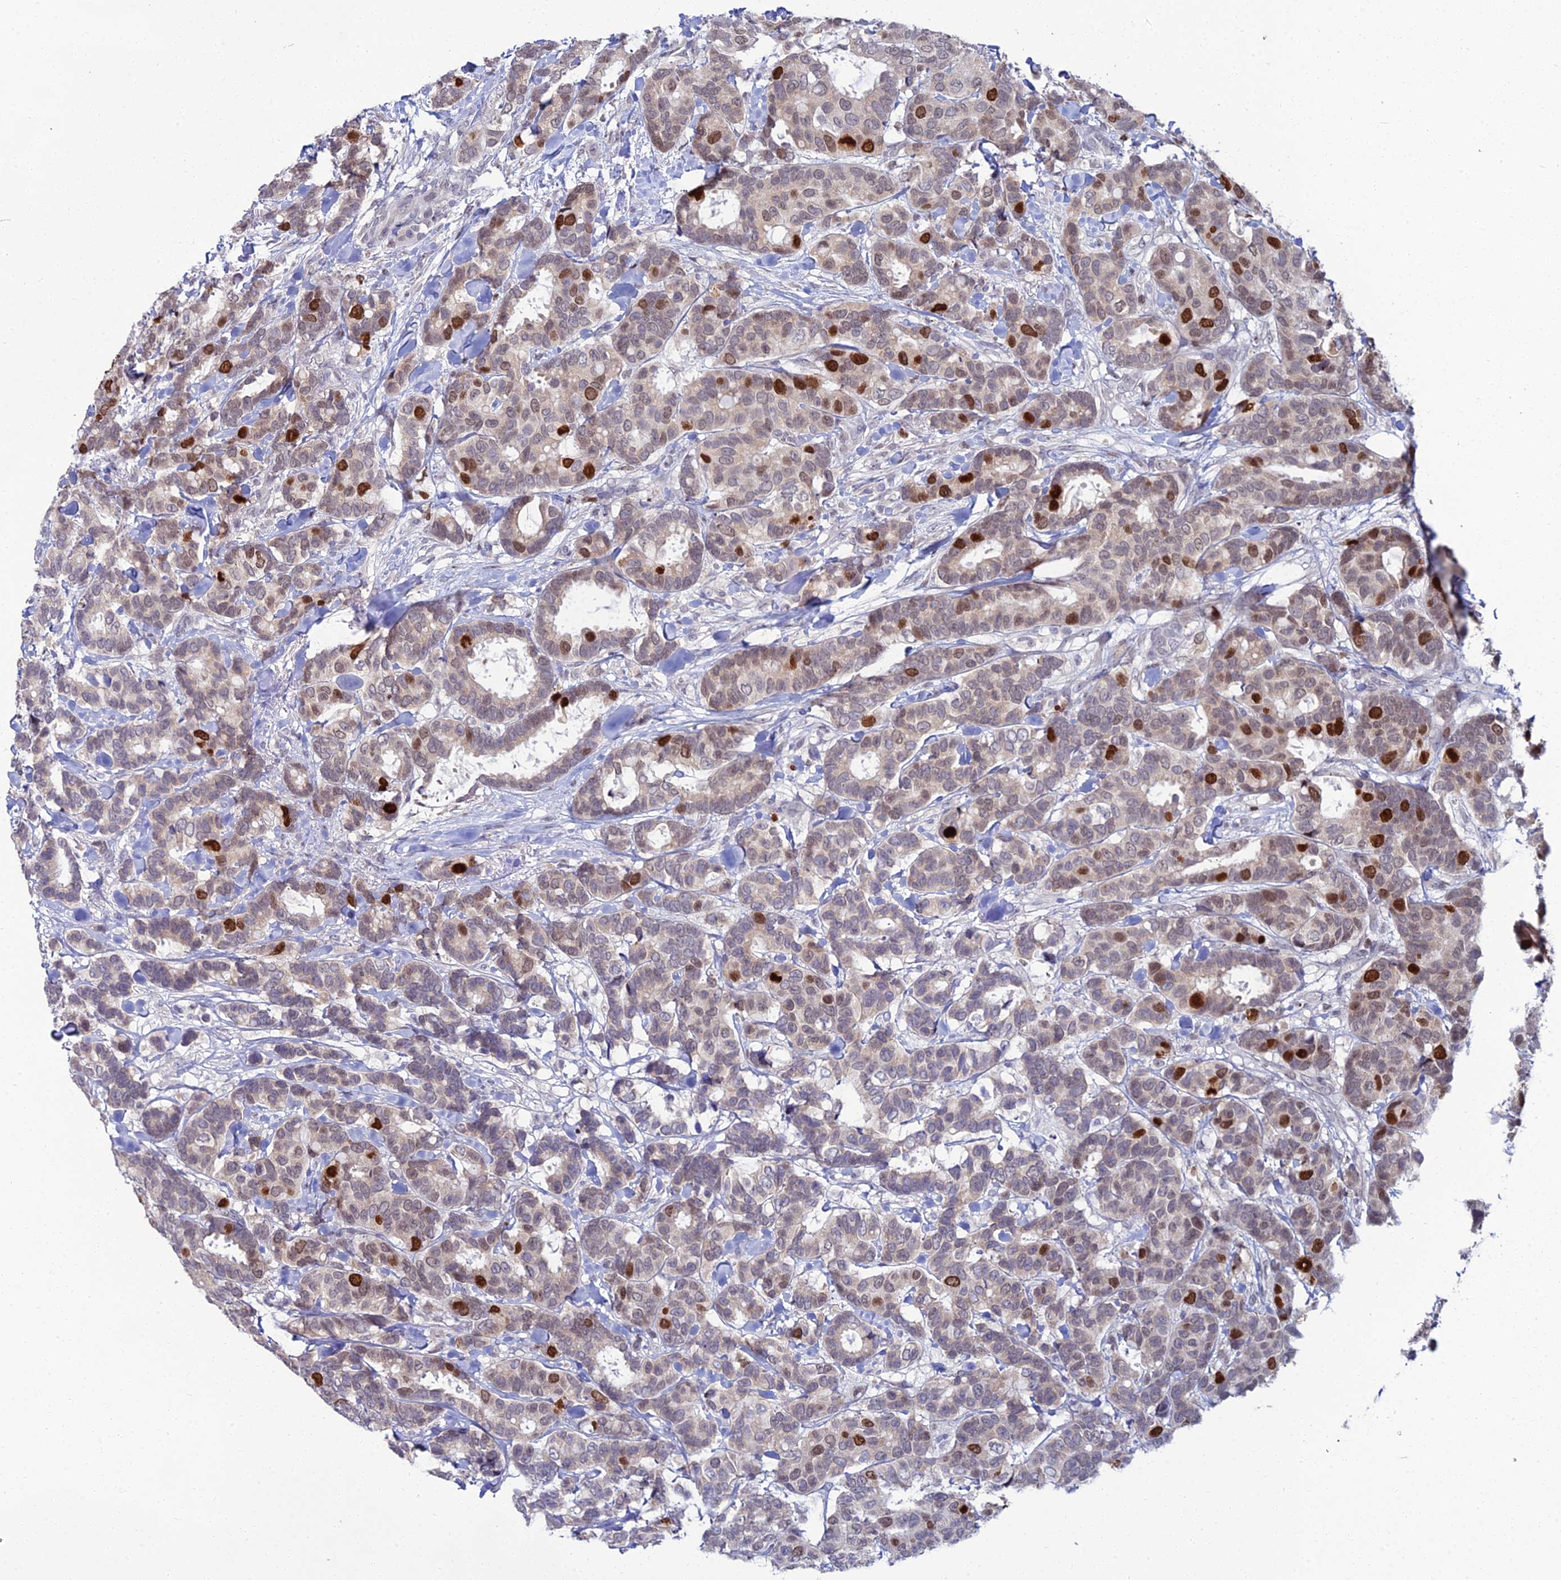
{"staining": {"intensity": "strong", "quantity": "<25%", "location": "nuclear"}, "tissue": "breast cancer", "cell_type": "Tumor cells", "image_type": "cancer", "snomed": [{"axis": "morphology", "description": "Normal tissue, NOS"}, {"axis": "morphology", "description": "Duct carcinoma"}, {"axis": "topography", "description": "Breast"}], "caption": "About <25% of tumor cells in breast cancer (intraductal carcinoma) exhibit strong nuclear protein positivity as visualized by brown immunohistochemical staining.", "gene": "TAF9B", "patient": {"sex": "female", "age": 87}}